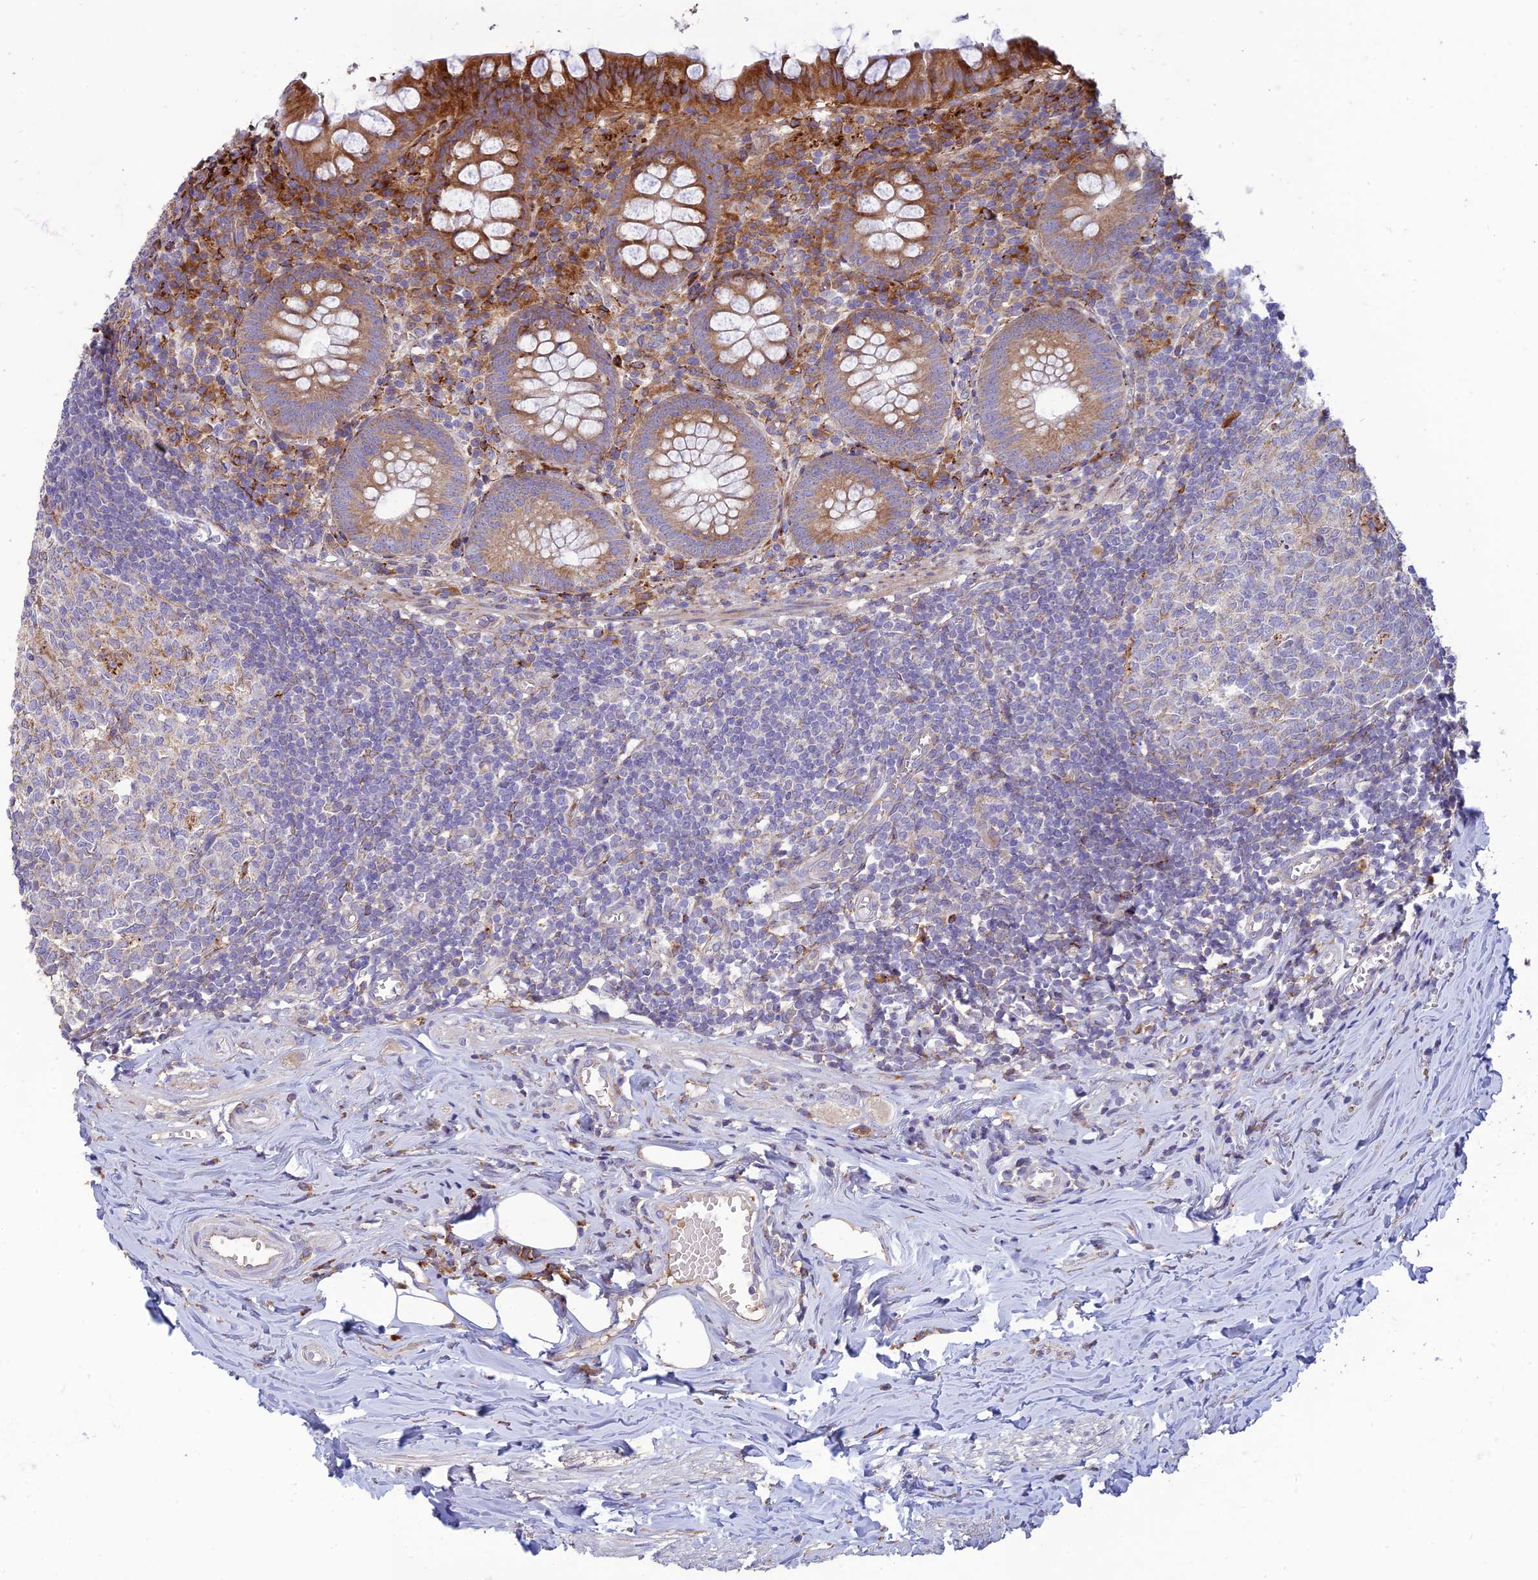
{"staining": {"intensity": "moderate", "quantity": ">75%", "location": "cytoplasmic/membranous"}, "tissue": "appendix", "cell_type": "Glandular cells", "image_type": "normal", "snomed": [{"axis": "morphology", "description": "Normal tissue, NOS"}, {"axis": "topography", "description": "Appendix"}], "caption": "Immunohistochemical staining of unremarkable human appendix exhibits medium levels of moderate cytoplasmic/membranous expression in approximately >75% of glandular cells.", "gene": "RCN3", "patient": {"sex": "female", "age": 51}}